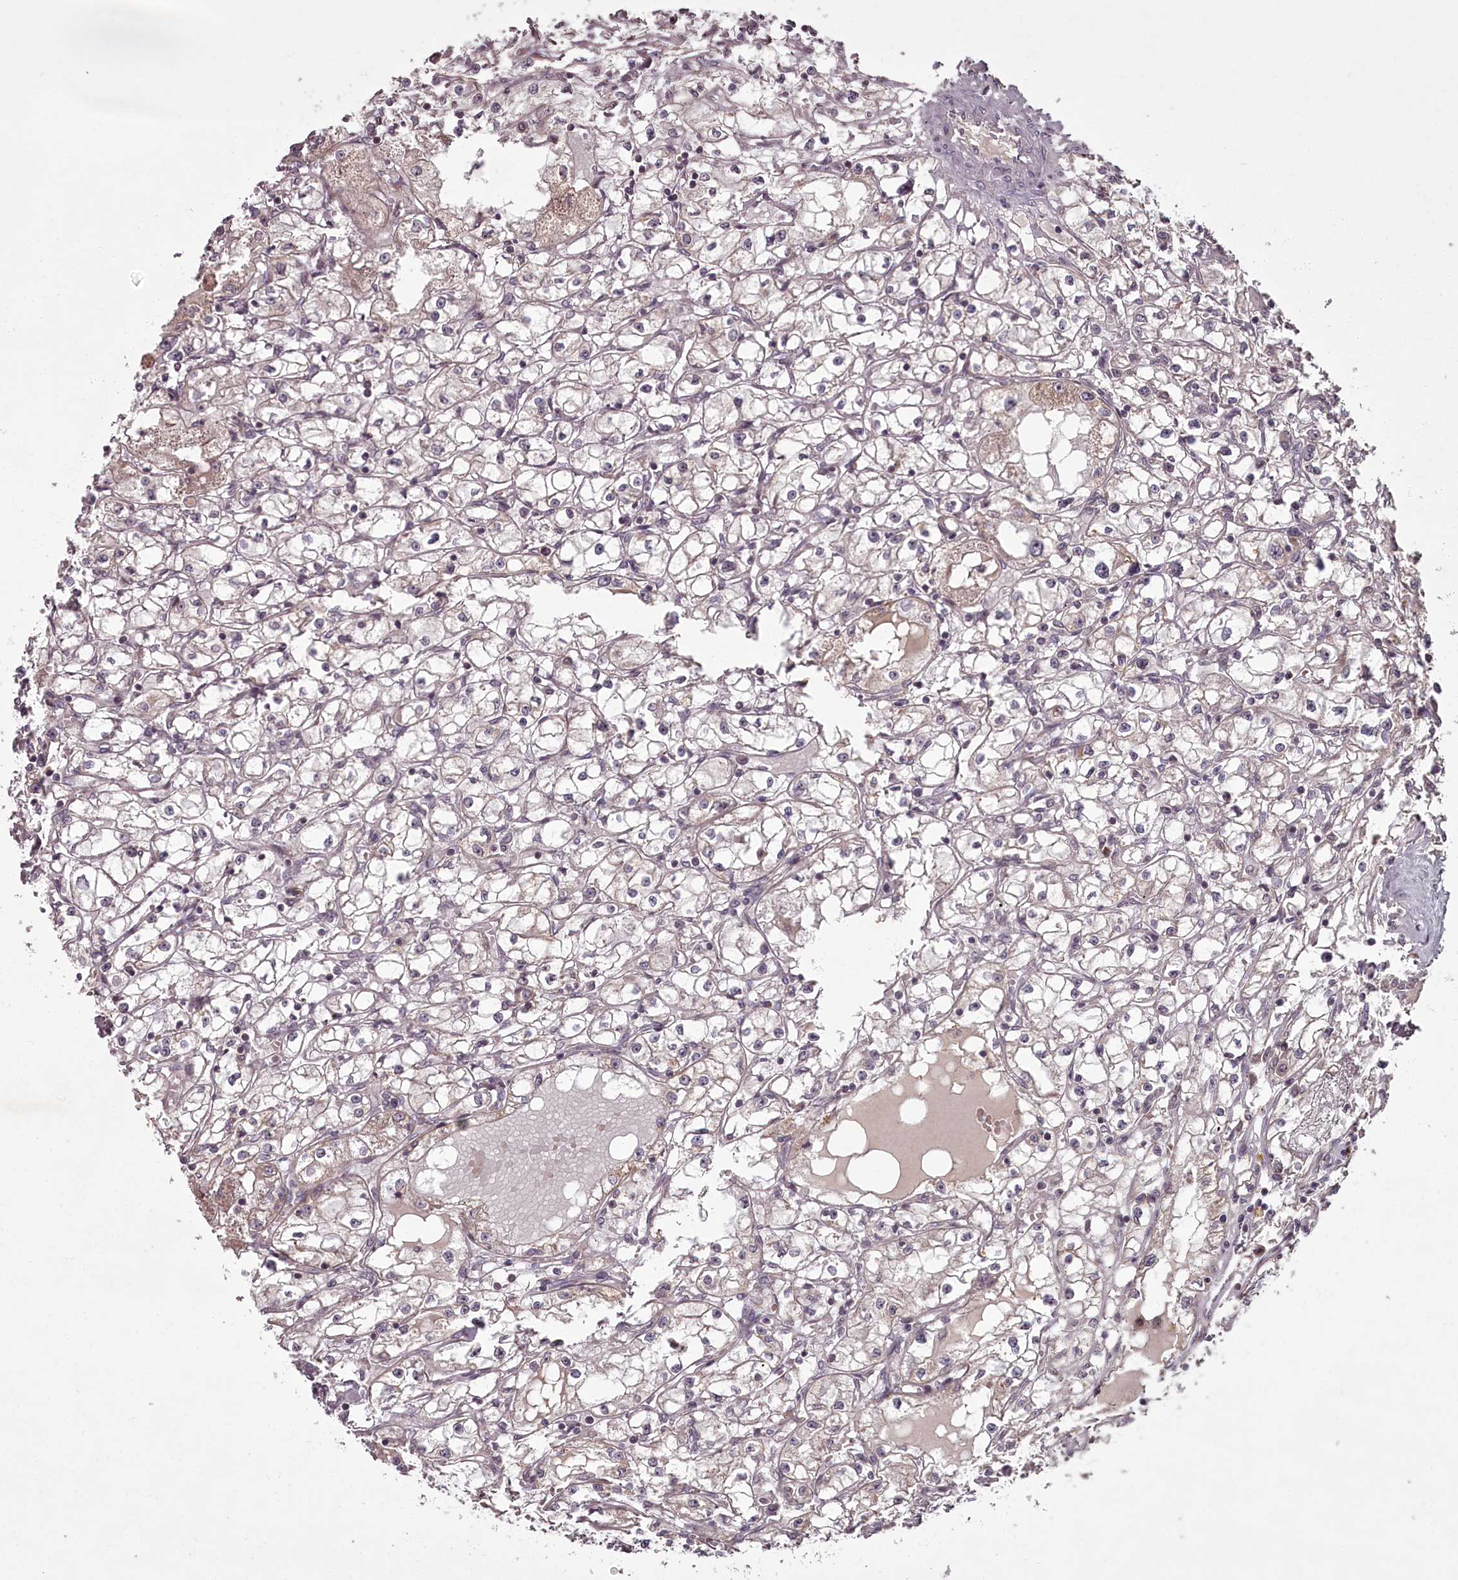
{"staining": {"intensity": "negative", "quantity": "none", "location": "none"}, "tissue": "renal cancer", "cell_type": "Tumor cells", "image_type": "cancer", "snomed": [{"axis": "morphology", "description": "Adenocarcinoma, NOS"}, {"axis": "topography", "description": "Kidney"}], "caption": "The histopathology image shows no staining of tumor cells in renal cancer (adenocarcinoma).", "gene": "PCBP2", "patient": {"sex": "male", "age": 56}}